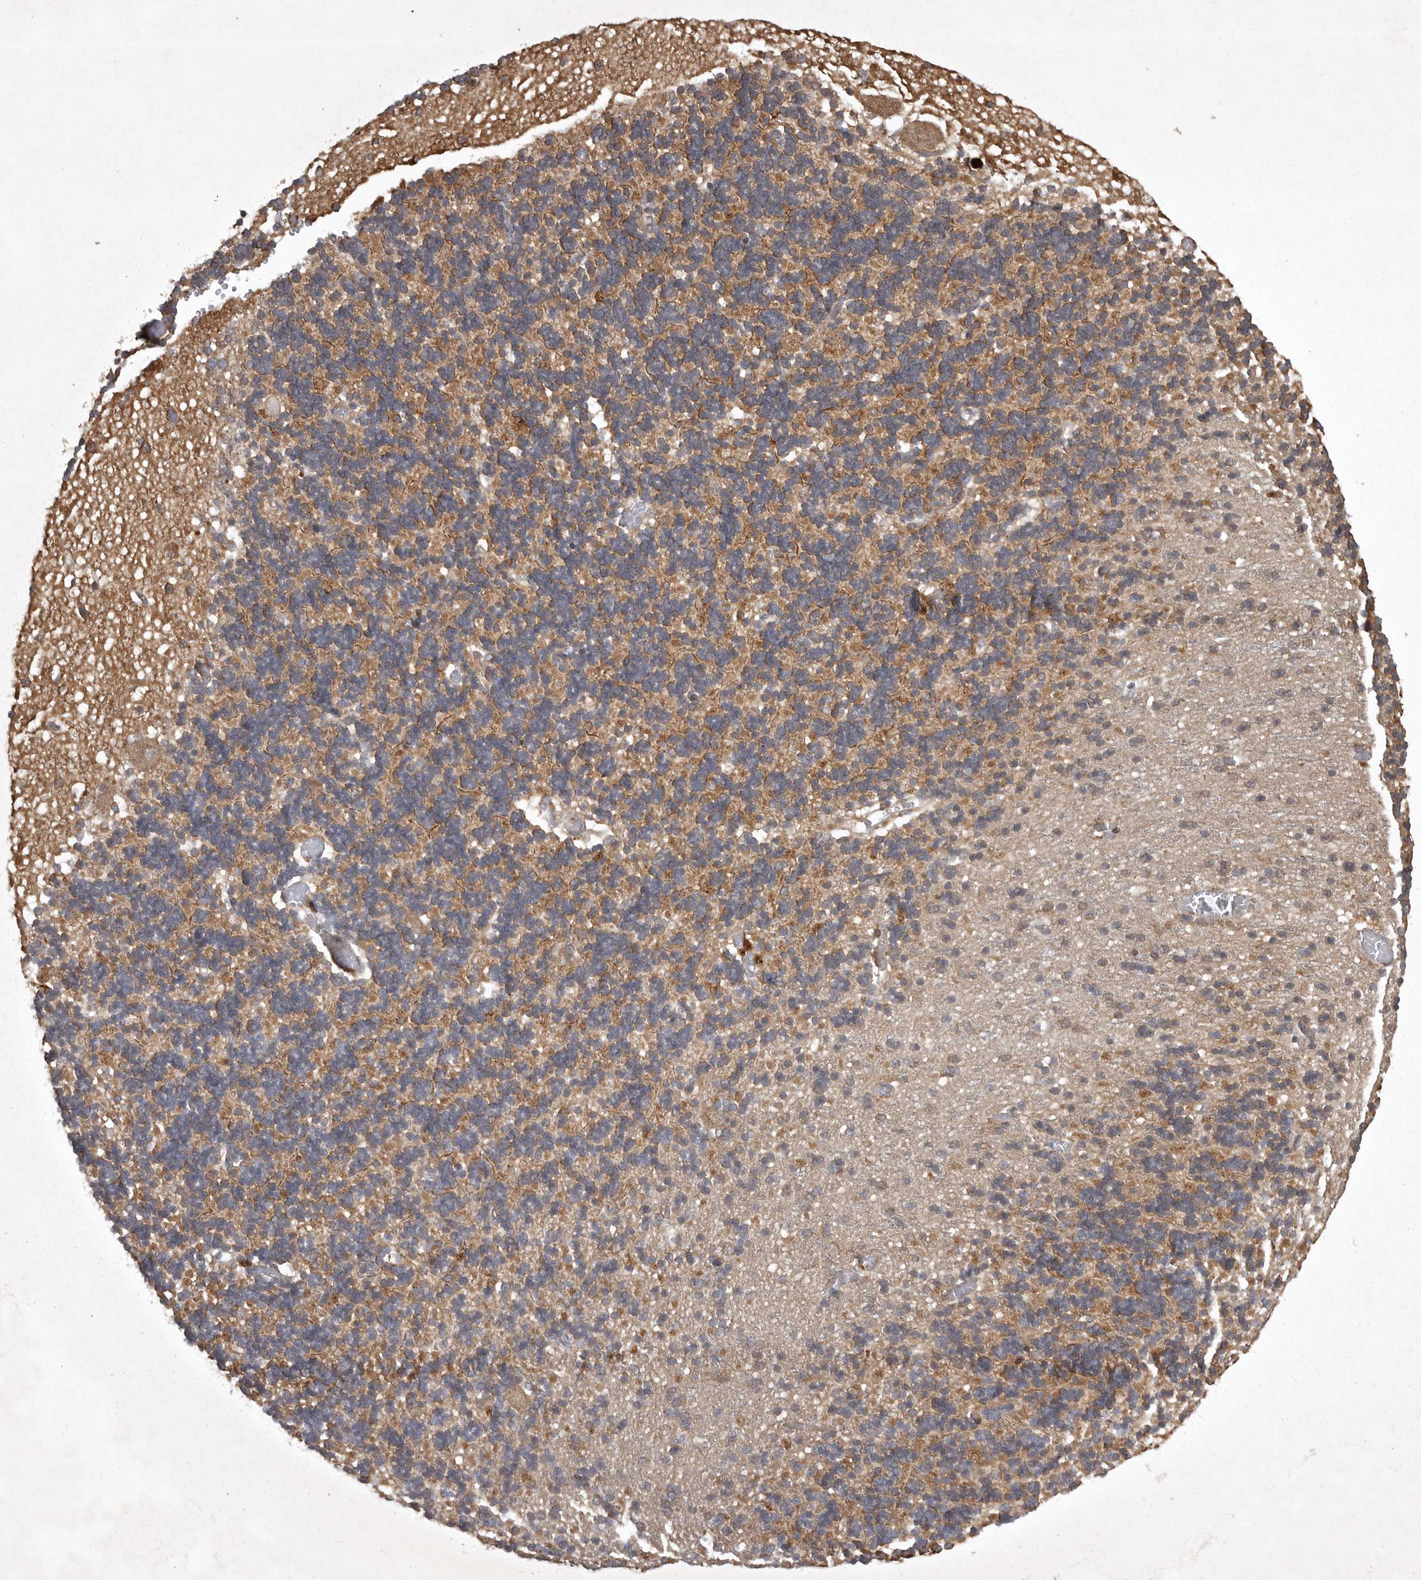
{"staining": {"intensity": "moderate", "quantity": "25%-75%", "location": "cytoplasmic/membranous"}, "tissue": "cerebellum", "cell_type": "Cells in granular layer", "image_type": "normal", "snomed": [{"axis": "morphology", "description": "Normal tissue, NOS"}, {"axis": "topography", "description": "Cerebellum"}], "caption": "This photomicrograph demonstrates immunohistochemistry (IHC) staining of normal cerebellum, with medium moderate cytoplasmic/membranous staining in approximately 25%-75% of cells in granular layer.", "gene": "GPR31", "patient": {"sex": "male", "age": 37}}